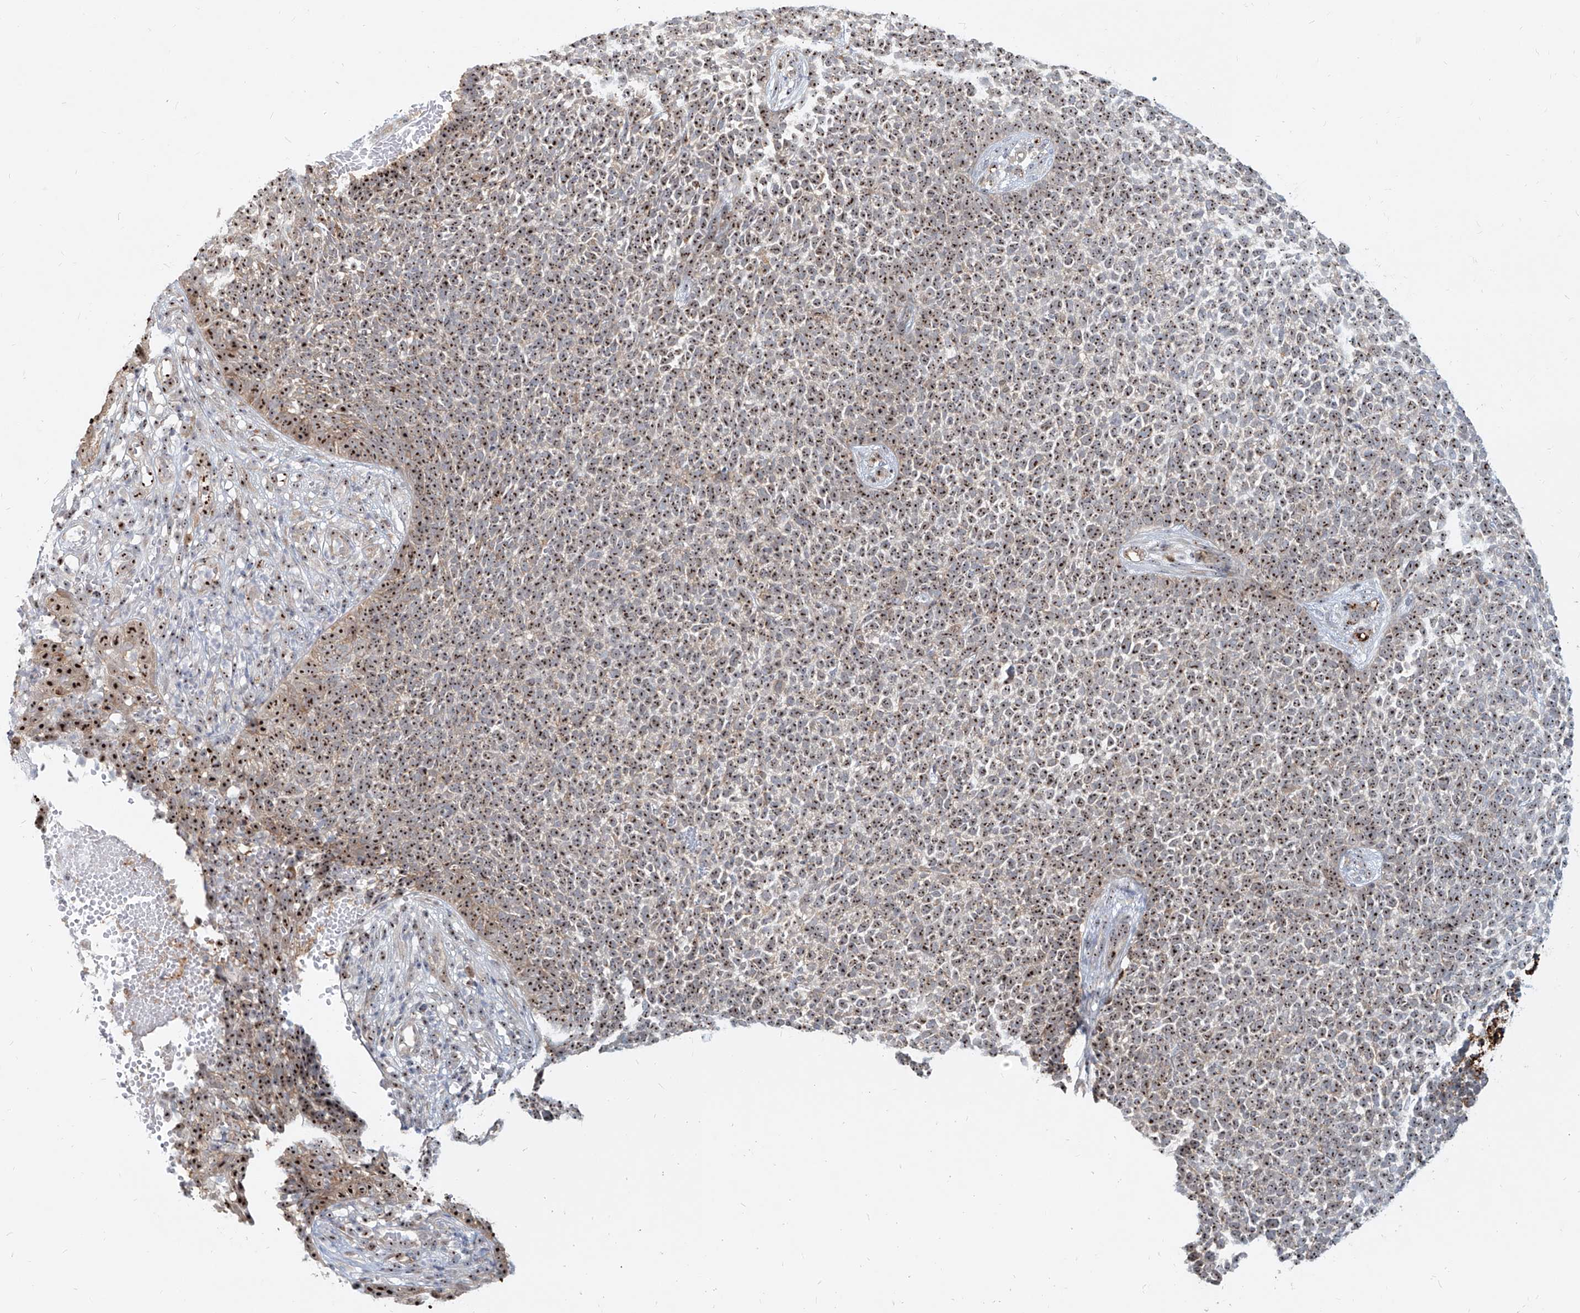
{"staining": {"intensity": "strong", "quantity": ">75%", "location": "nuclear"}, "tissue": "skin cancer", "cell_type": "Tumor cells", "image_type": "cancer", "snomed": [{"axis": "morphology", "description": "Basal cell carcinoma"}, {"axis": "topography", "description": "Skin"}], "caption": "IHC image of neoplastic tissue: skin cancer stained using immunohistochemistry exhibits high levels of strong protein expression localized specifically in the nuclear of tumor cells, appearing as a nuclear brown color.", "gene": "BYSL", "patient": {"sex": "female", "age": 84}}